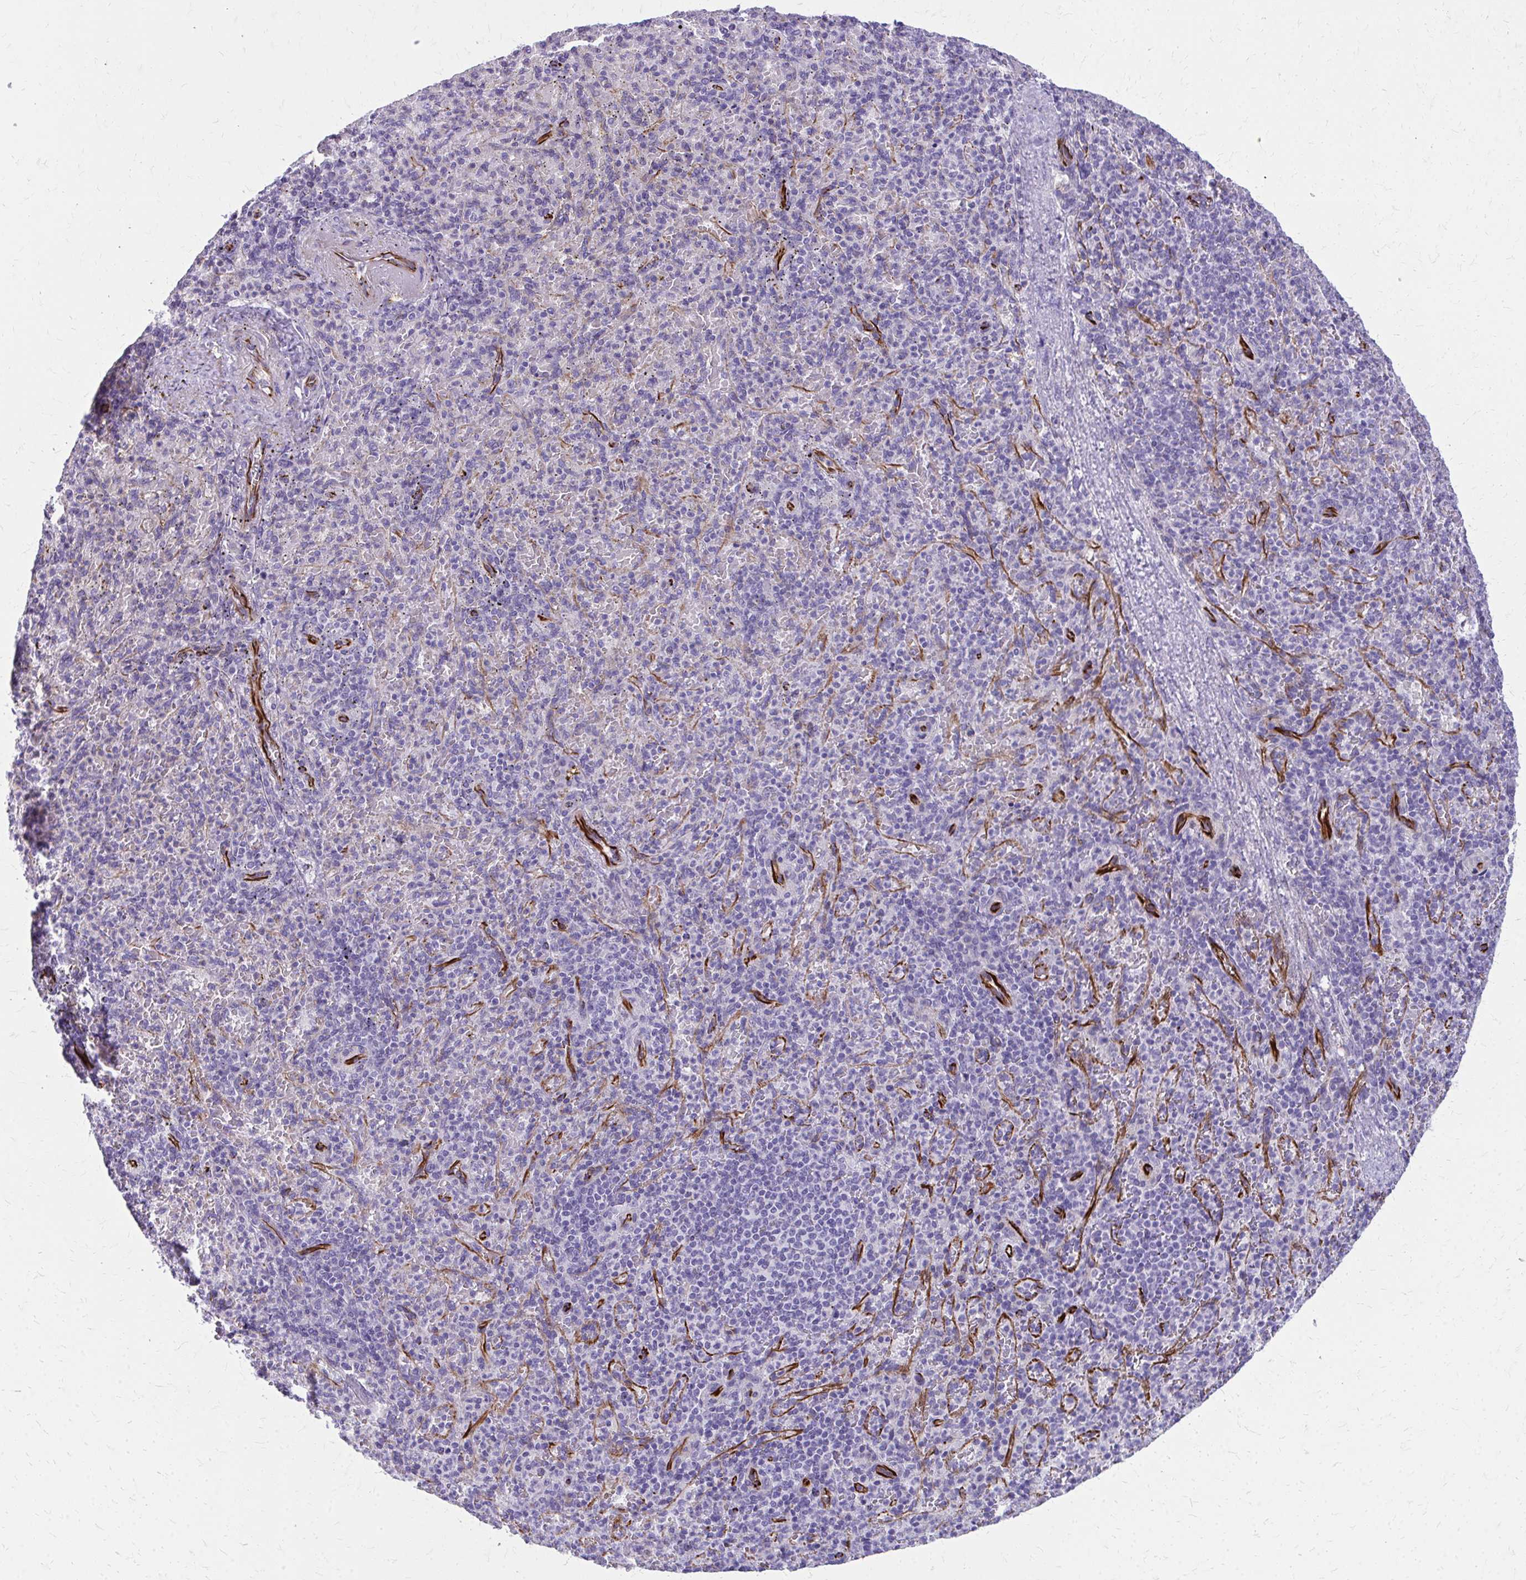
{"staining": {"intensity": "negative", "quantity": "none", "location": "none"}, "tissue": "spleen", "cell_type": "Cells in red pulp", "image_type": "normal", "snomed": [{"axis": "morphology", "description": "Normal tissue, NOS"}, {"axis": "topography", "description": "Spleen"}], "caption": "DAB immunohistochemical staining of normal spleen exhibits no significant staining in cells in red pulp. (DAB IHC visualized using brightfield microscopy, high magnification).", "gene": "TRIM6", "patient": {"sex": "female", "age": 74}}